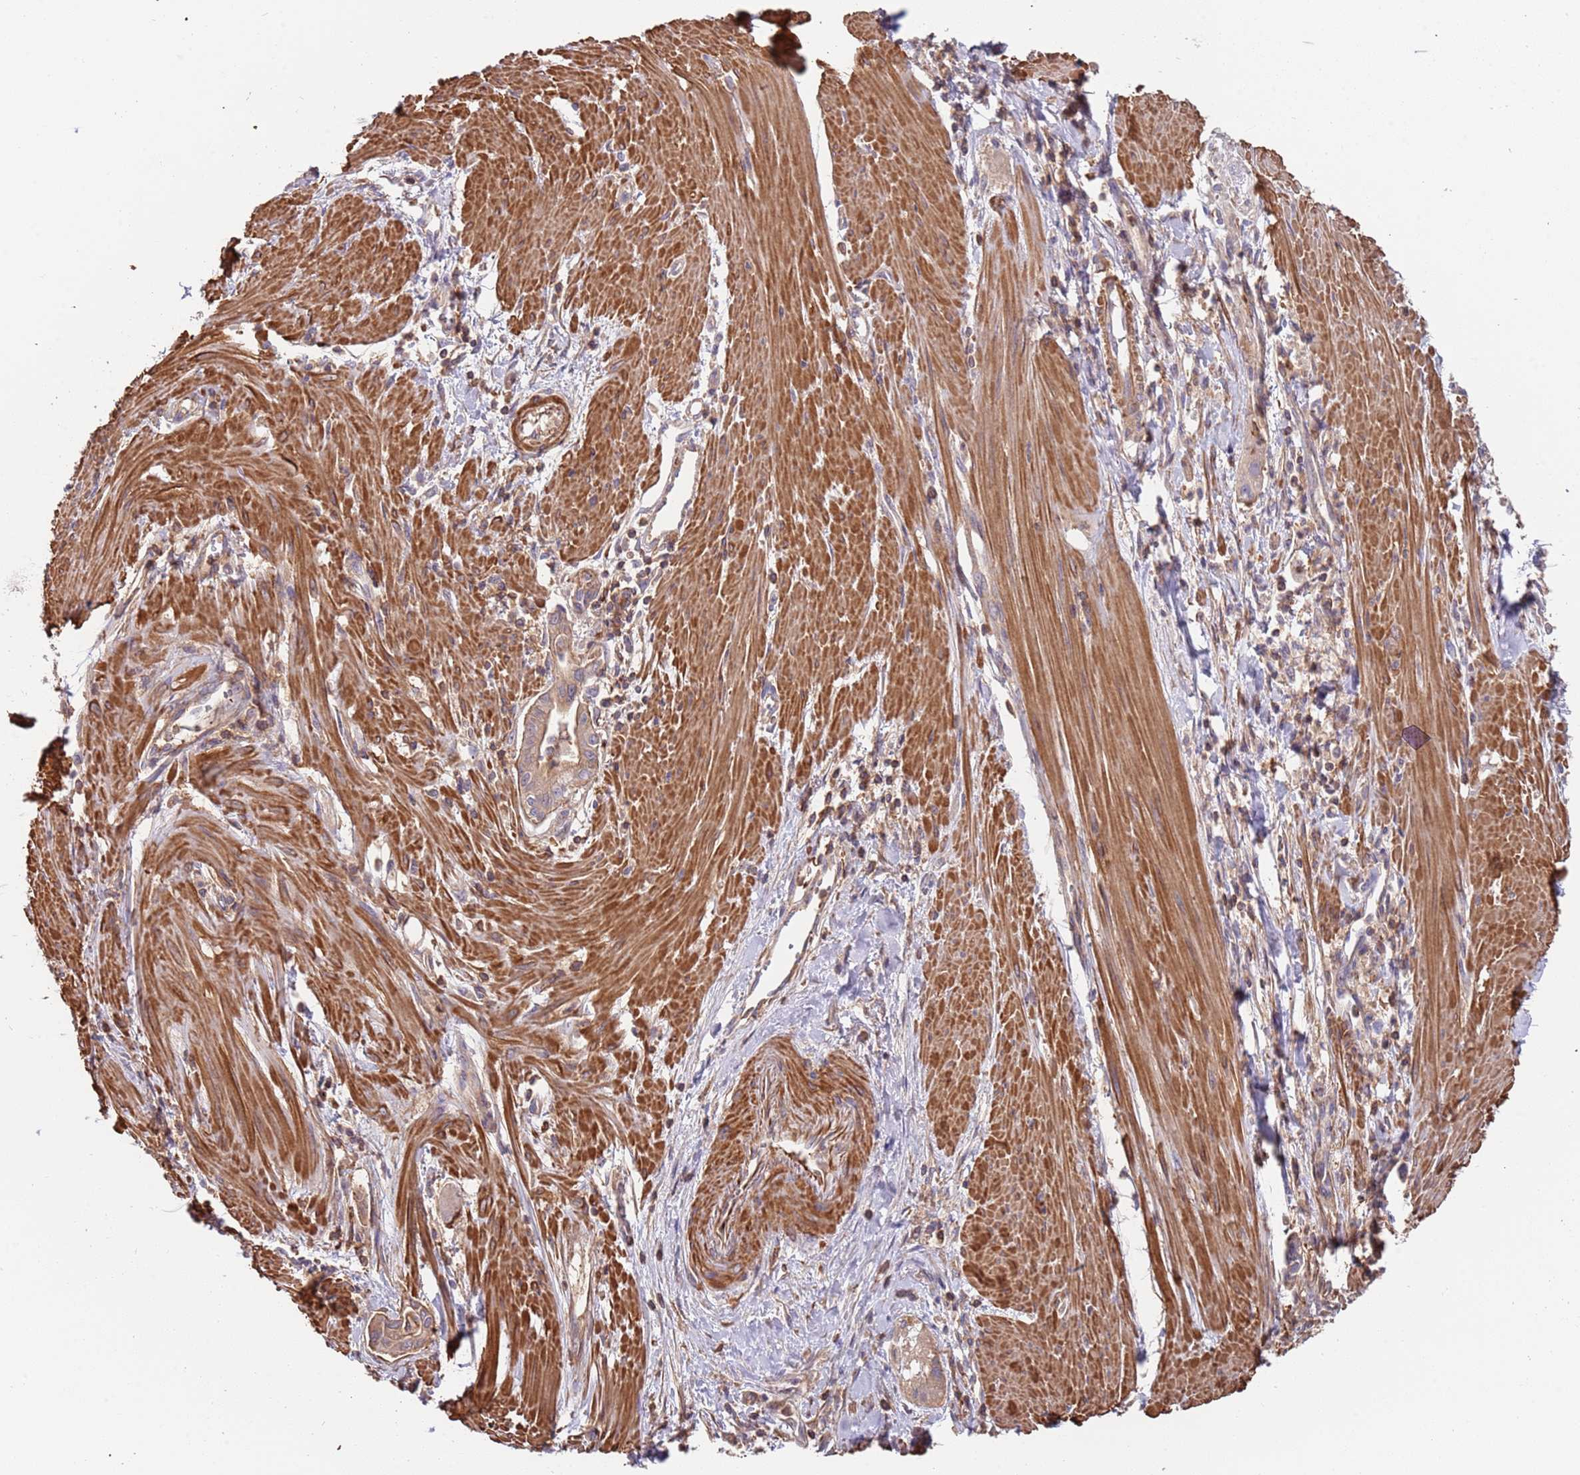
{"staining": {"intensity": "weak", "quantity": ">75%", "location": "cytoplasmic/membranous"}, "tissue": "pancreatic cancer", "cell_type": "Tumor cells", "image_type": "cancer", "snomed": [{"axis": "morphology", "description": "Adenocarcinoma, NOS"}, {"axis": "topography", "description": "Pancreas"}], "caption": "Pancreatic cancer stained with immunohistochemistry (IHC) demonstrates weak cytoplasmic/membranous positivity in approximately >75% of tumor cells. Immunohistochemistry stains the protein of interest in brown and the nuclei are stained blue.", "gene": "SYT4", "patient": {"sex": "male", "age": 78}}